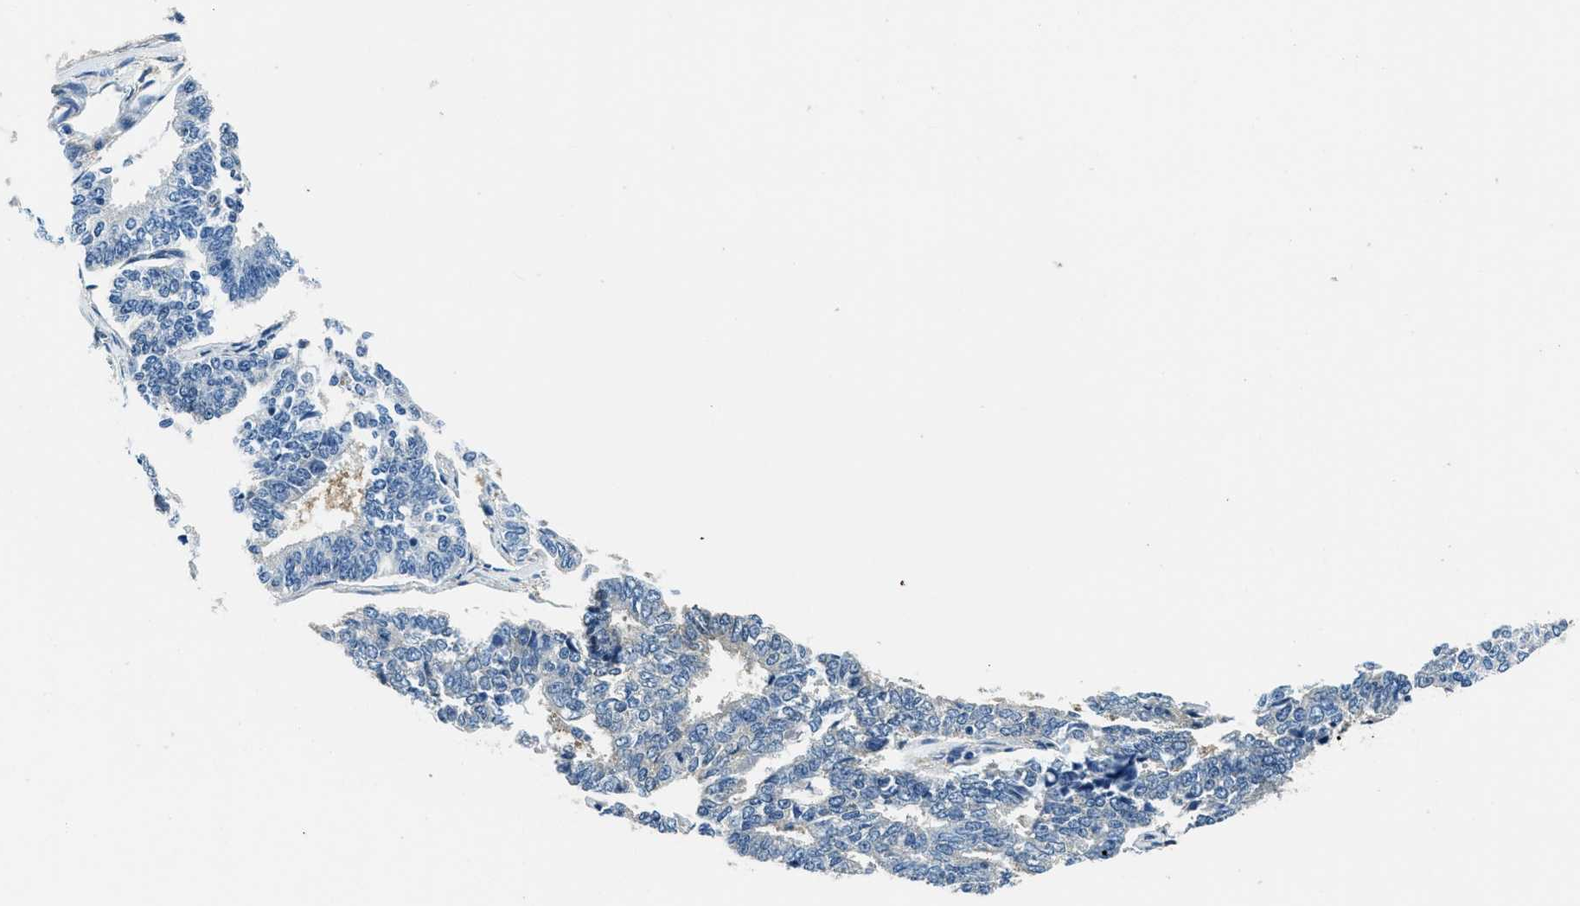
{"staining": {"intensity": "negative", "quantity": "none", "location": "none"}, "tissue": "endometrial cancer", "cell_type": "Tumor cells", "image_type": "cancer", "snomed": [{"axis": "morphology", "description": "Adenocarcinoma, NOS"}, {"axis": "topography", "description": "Endometrium"}], "caption": "The image demonstrates no staining of tumor cells in endometrial cancer (adenocarcinoma).", "gene": "TWF1", "patient": {"sex": "female", "age": 70}}